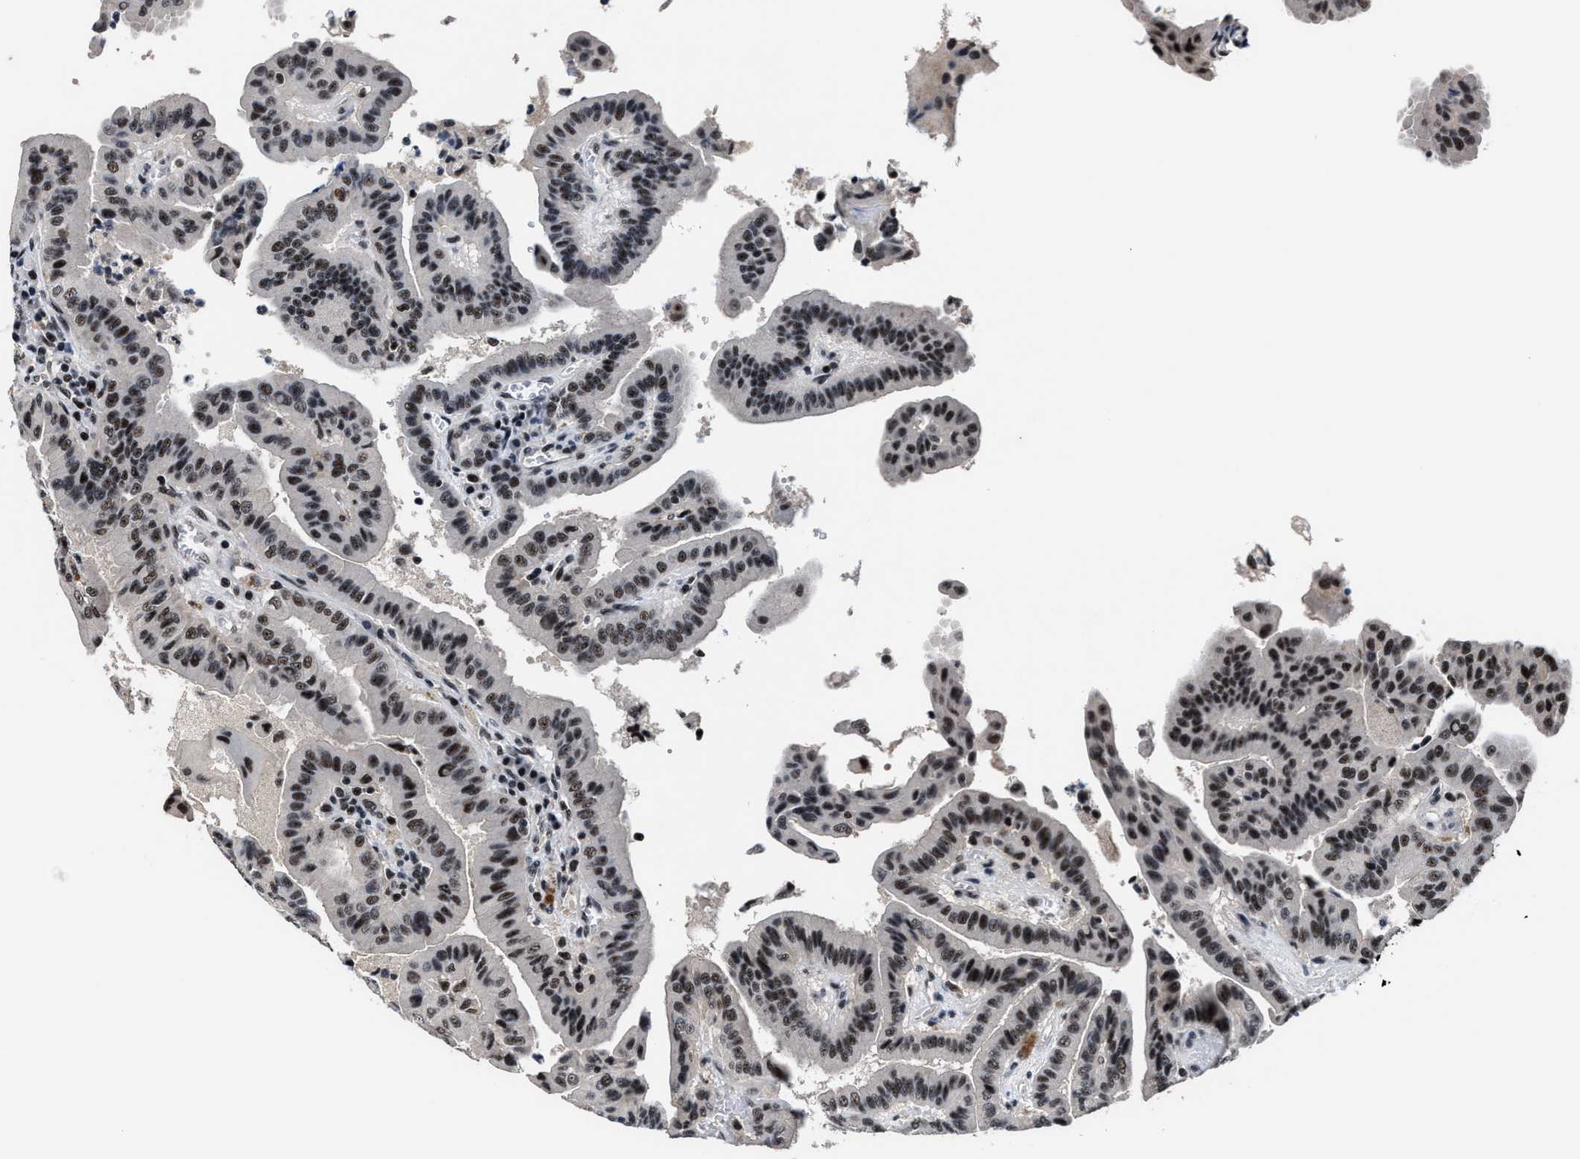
{"staining": {"intensity": "moderate", "quantity": ">75%", "location": "nuclear"}, "tissue": "thyroid cancer", "cell_type": "Tumor cells", "image_type": "cancer", "snomed": [{"axis": "morphology", "description": "Papillary adenocarcinoma, NOS"}, {"axis": "topography", "description": "Thyroid gland"}], "caption": "Thyroid papillary adenocarcinoma stained with IHC demonstrates moderate nuclear staining in about >75% of tumor cells.", "gene": "ZNF233", "patient": {"sex": "male", "age": 33}}